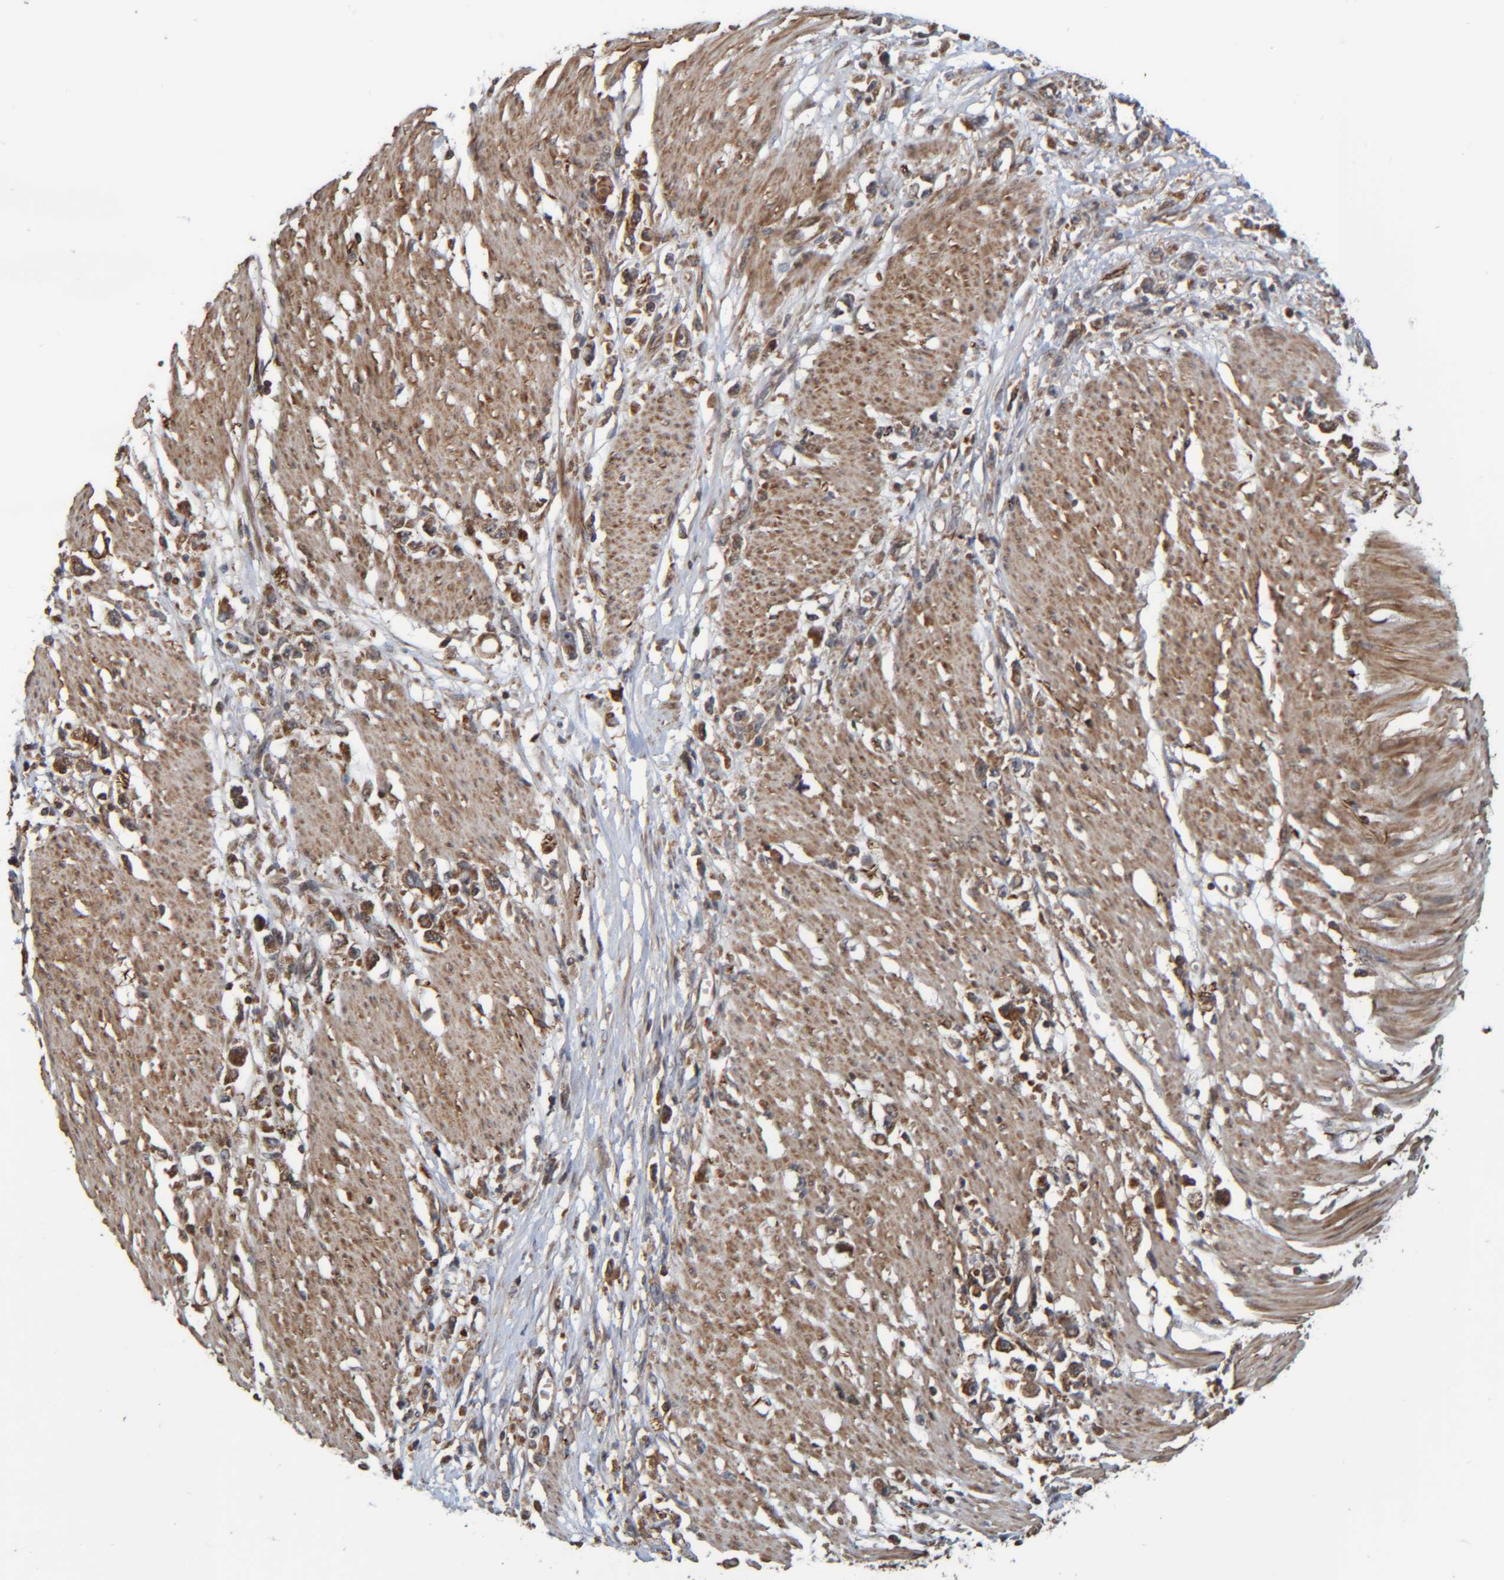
{"staining": {"intensity": "moderate", "quantity": ">75%", "location": "cytoplasmic/membranous"}, "tissue": "stomach cancer", "cell_type": "Tumor cells", "image_type": "cancer", "snomed": [{"axis": "morphology", "description": "Adenocarcinoma, NOS"}, {"axis": "topography", "description": "Stomach"}], "caption": "Immunohistochemistry (IHC) photomicrograph of stomach cancer (adenocarcinoma) stained for a protein (brown), which reveals medium levels of moderate cytoplasmic/membranous staining in approximately >75% of tumor cells.", "gene": "CCDC57", "patient": {"sex": "female", "age": 59}}